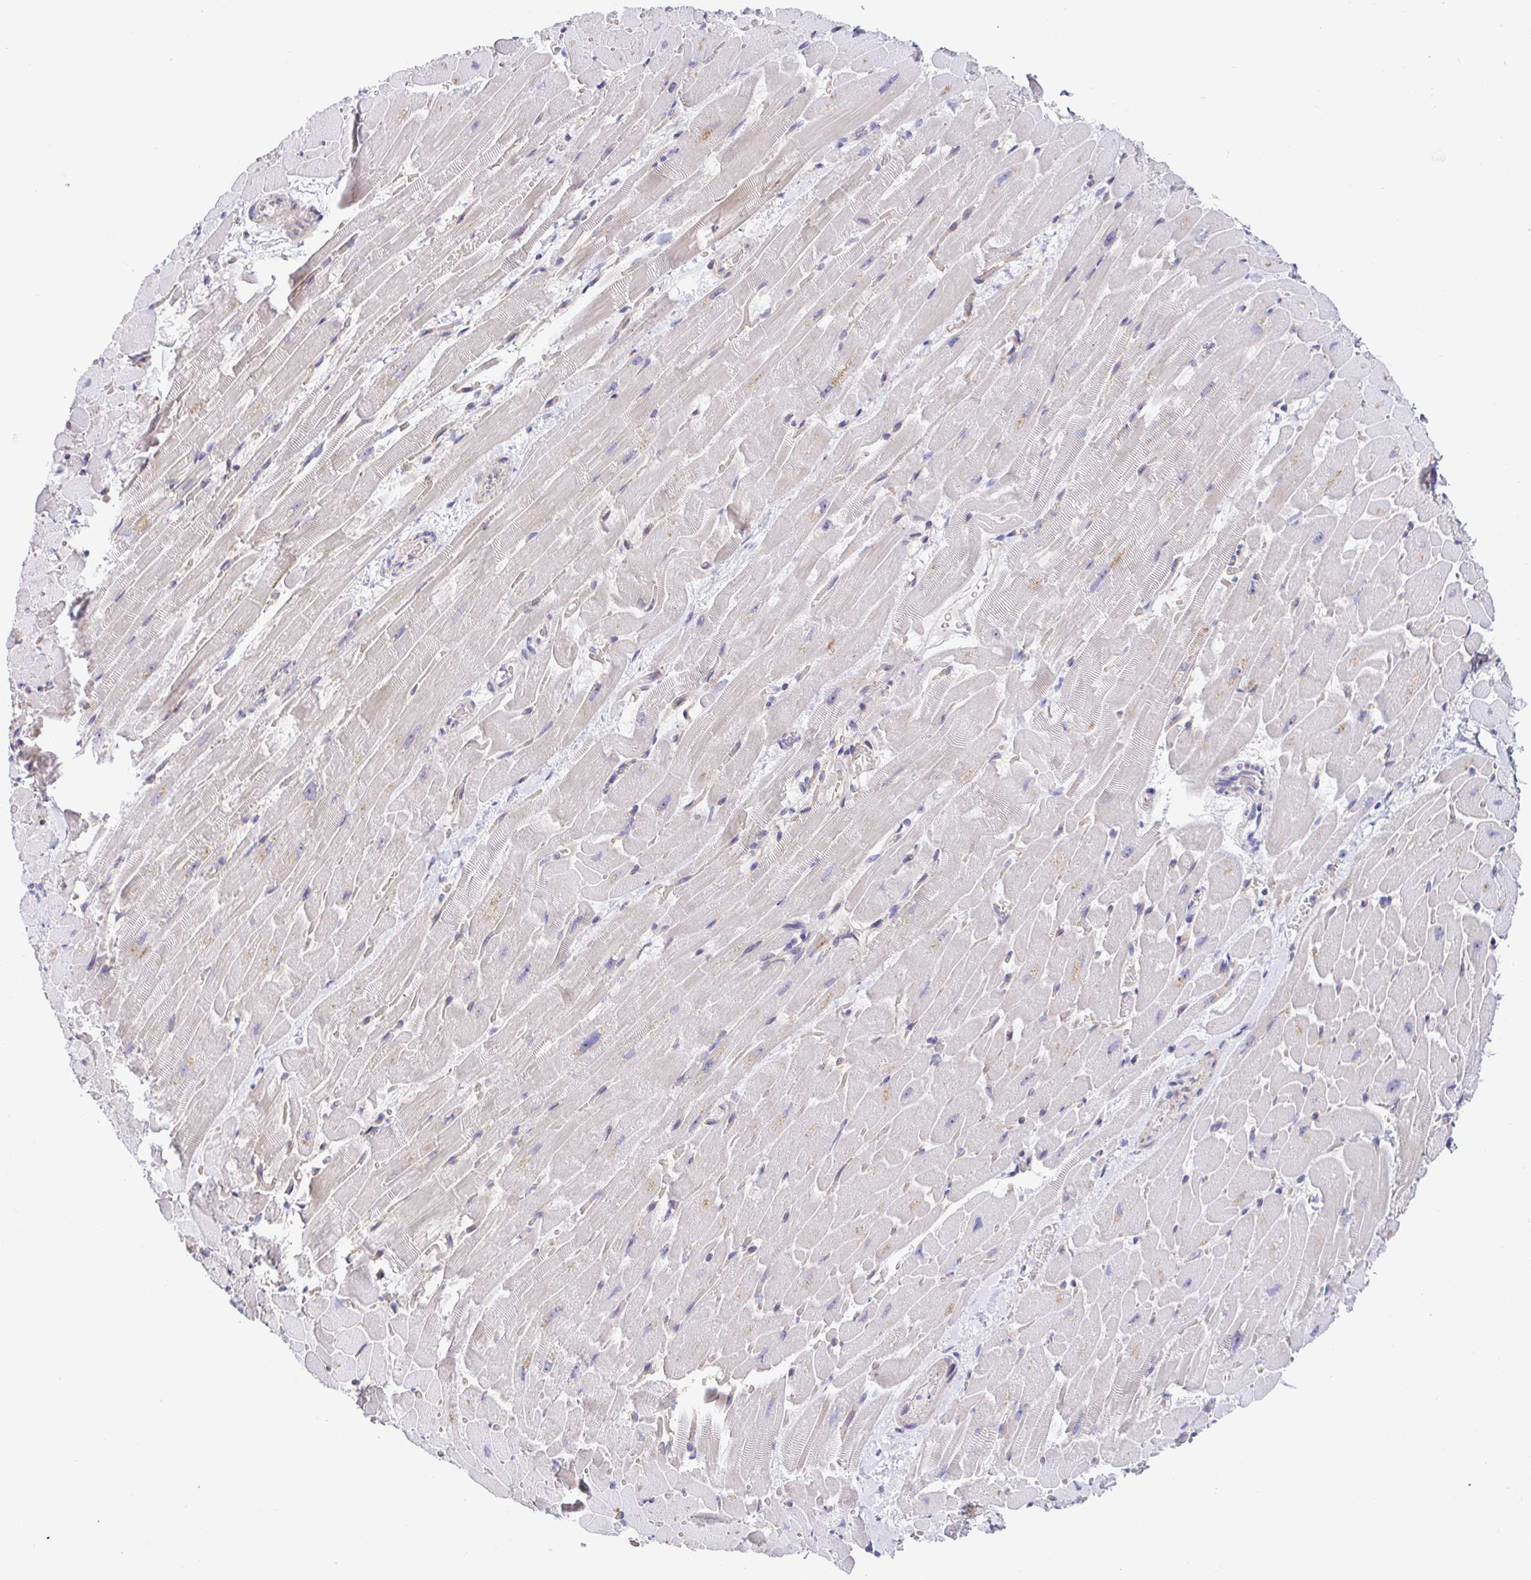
{"staining": {"intensity": "moderate", "quantity": "<25%", "location": "cytoplasmic/membranous"}, "tissue": "heart muscle", "cell_type": "Cardiomyocytes", "image_type": "normal", "snomed": [{"axis": "morphology", "description": "Normal tissue, NOS"}, {"axis": "topography", "description": "Heart"}], "caption": "Immunohistochemical staining of unremarkable human heart muscle displays <25% levels of moderate cytoplasmic/membranous protein positivity in approximately <25% of cardiomyocytes.", "gene": "TIMELESS", "patient": {"sex": "male", "age": 37}}